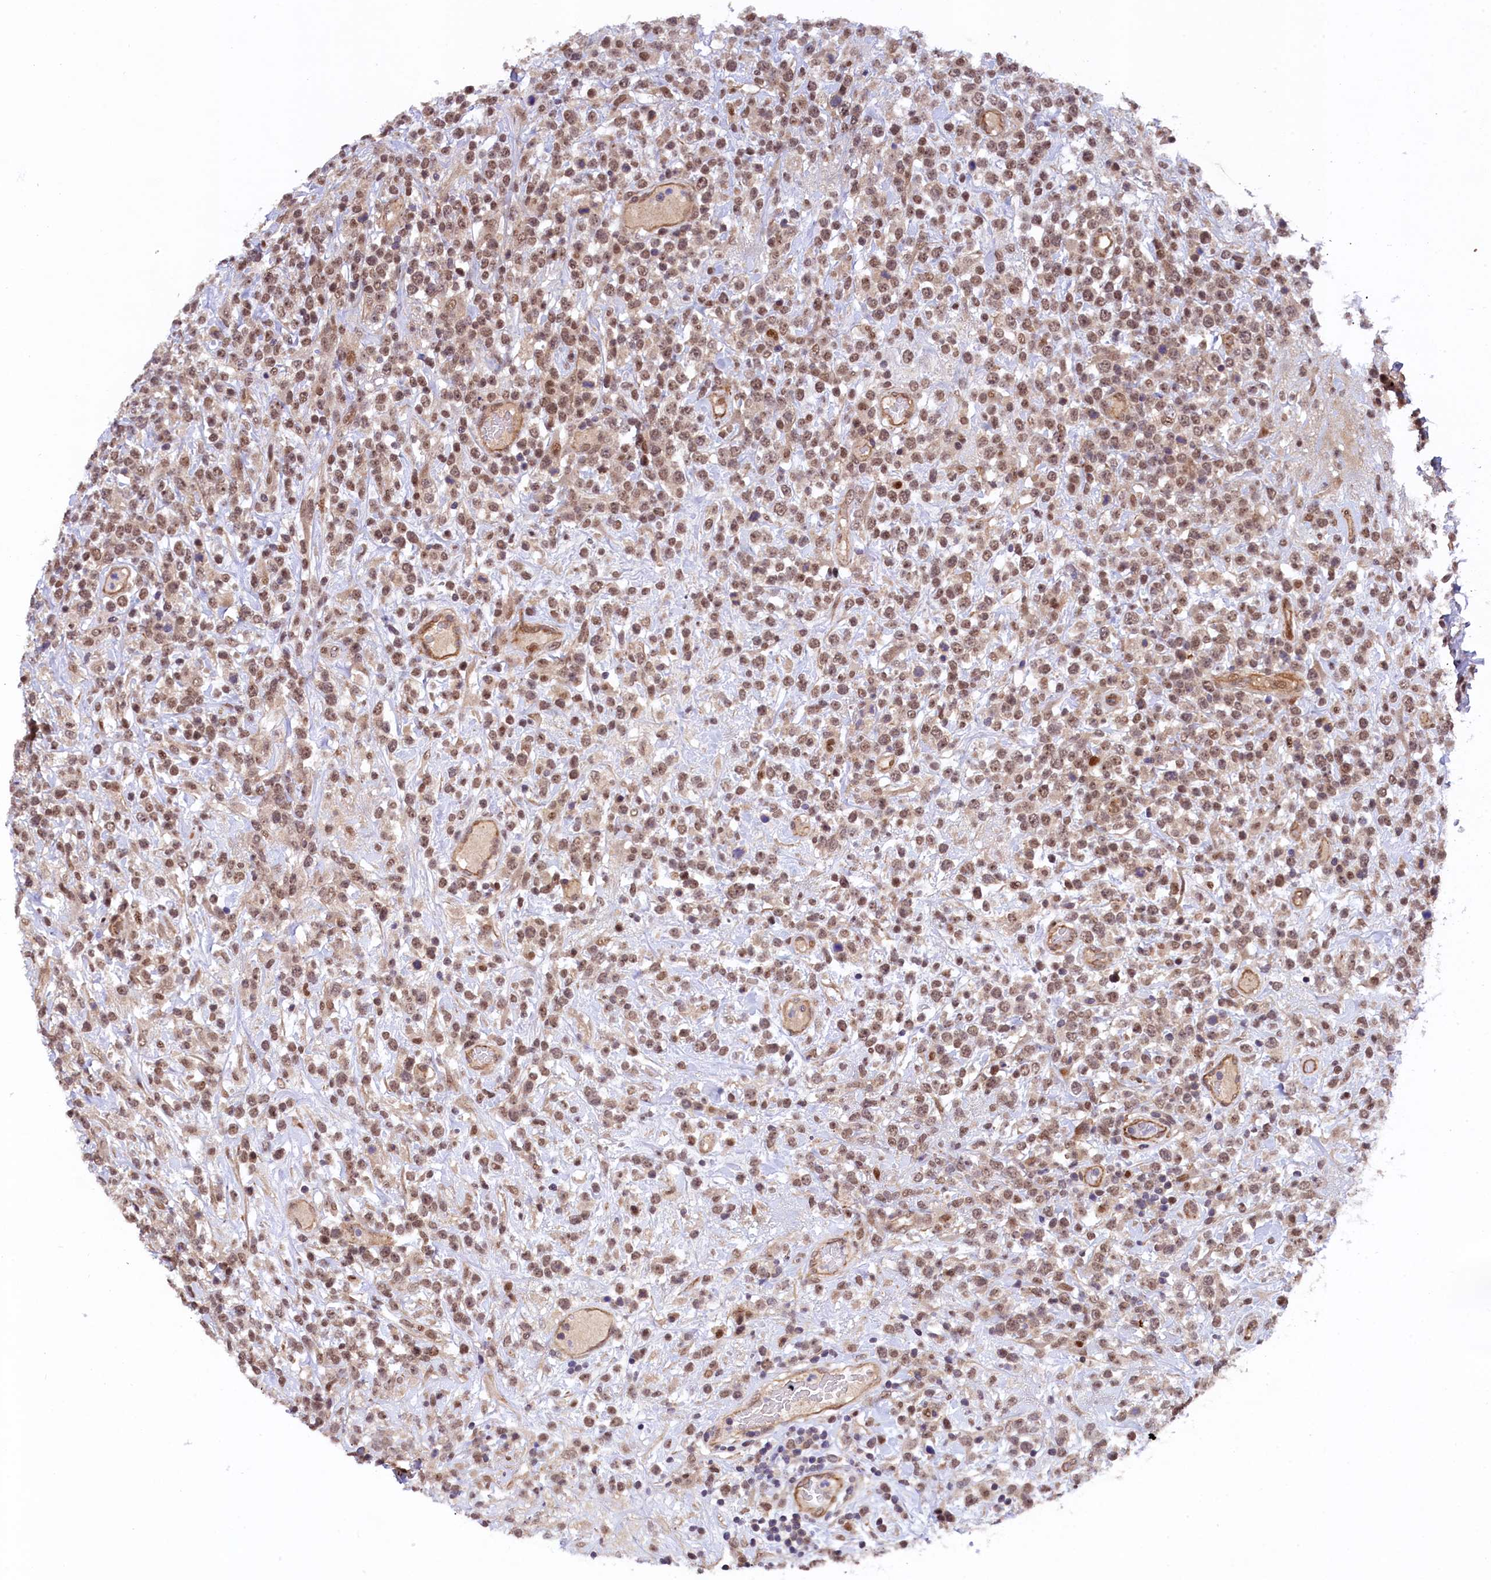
{"staining": {"intensity": "weak", "quantity": ">75%", "location": "nuclear"}, "tissue": "lymphoma", "cell_type": "Tumor cells", "image_type": "cancer", "snomed": [{"axis": "morphology", "description": "Malignant lymphoma, non-Hodgkin's type, High grade"}, {"axis": "topography", "description": "Colon"}], "caption": "Lymphoma was stained to show a protein in brown. There is low levels of weak nuclear expression in approximately >75% of tumor cells. The staining was performed using DAB (3,3'-diaminobenzidine) to visualize the protein expression in brown, while the nuclei were stained in blue with hematoxylin (Magnification: 20x).", "gene": "ARL14EP", "patient": {"sex": "female", "age": 53}}